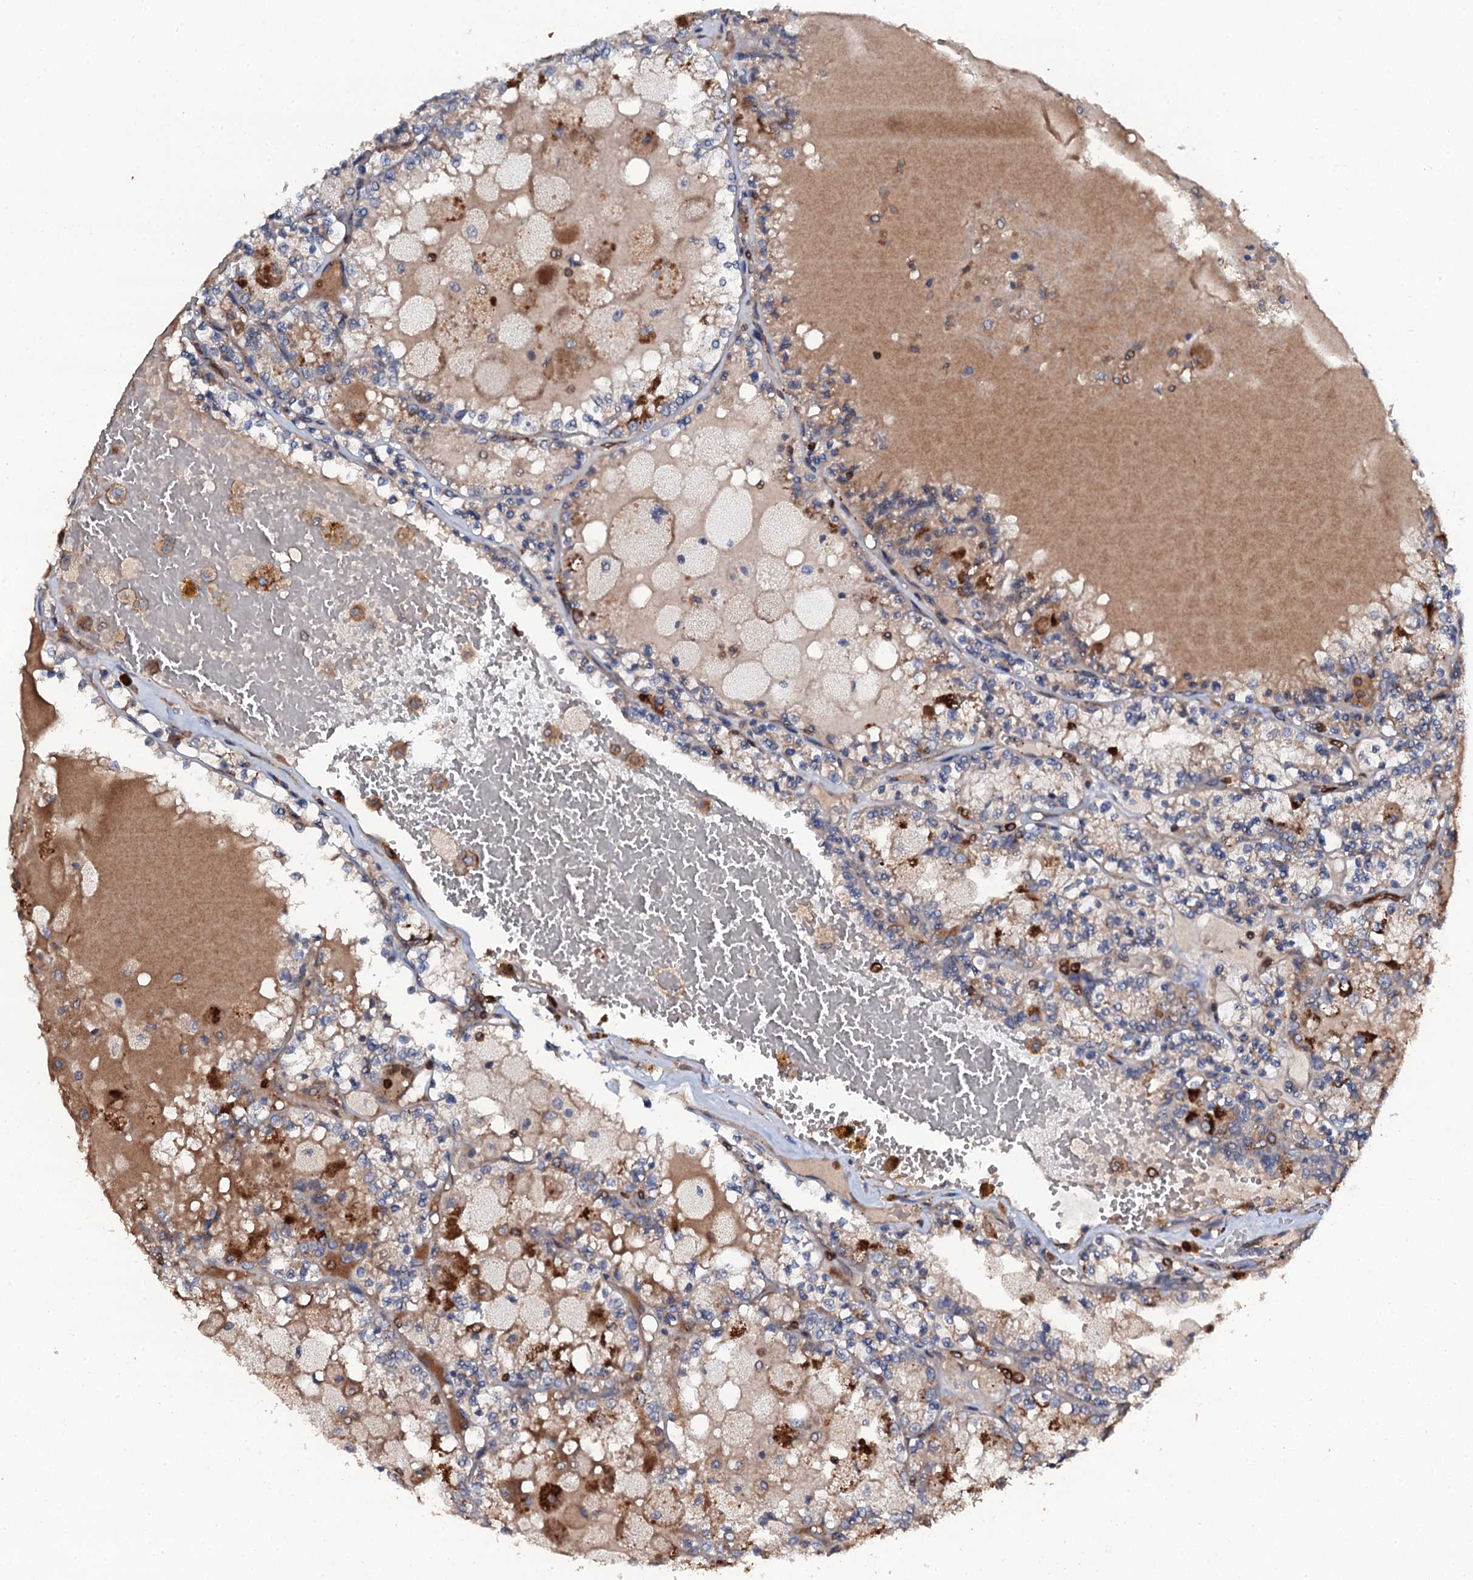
{"staining": {"intensity": "moderate", "quantity": "<25%", "location": "cytoplasmic/membranous"}, "tissue": "renal cancer", "cell_type": "Tumor cells", "image_type": "cancer", "snomed": [{"axis": "morphology", "description": "Adenocarcinoma, NOS"}, {"axis": "topography", "description": "Kidney"}], "caption": "Adenocarcinoma (renal) tissue demonstrates moderate cytoplasmic/membranous positivity in approximately <25% of tumor cells, visualized by immunohistochemistry.", "gene": "GRK2", "patient": {"sex": "female", "age": 56}}